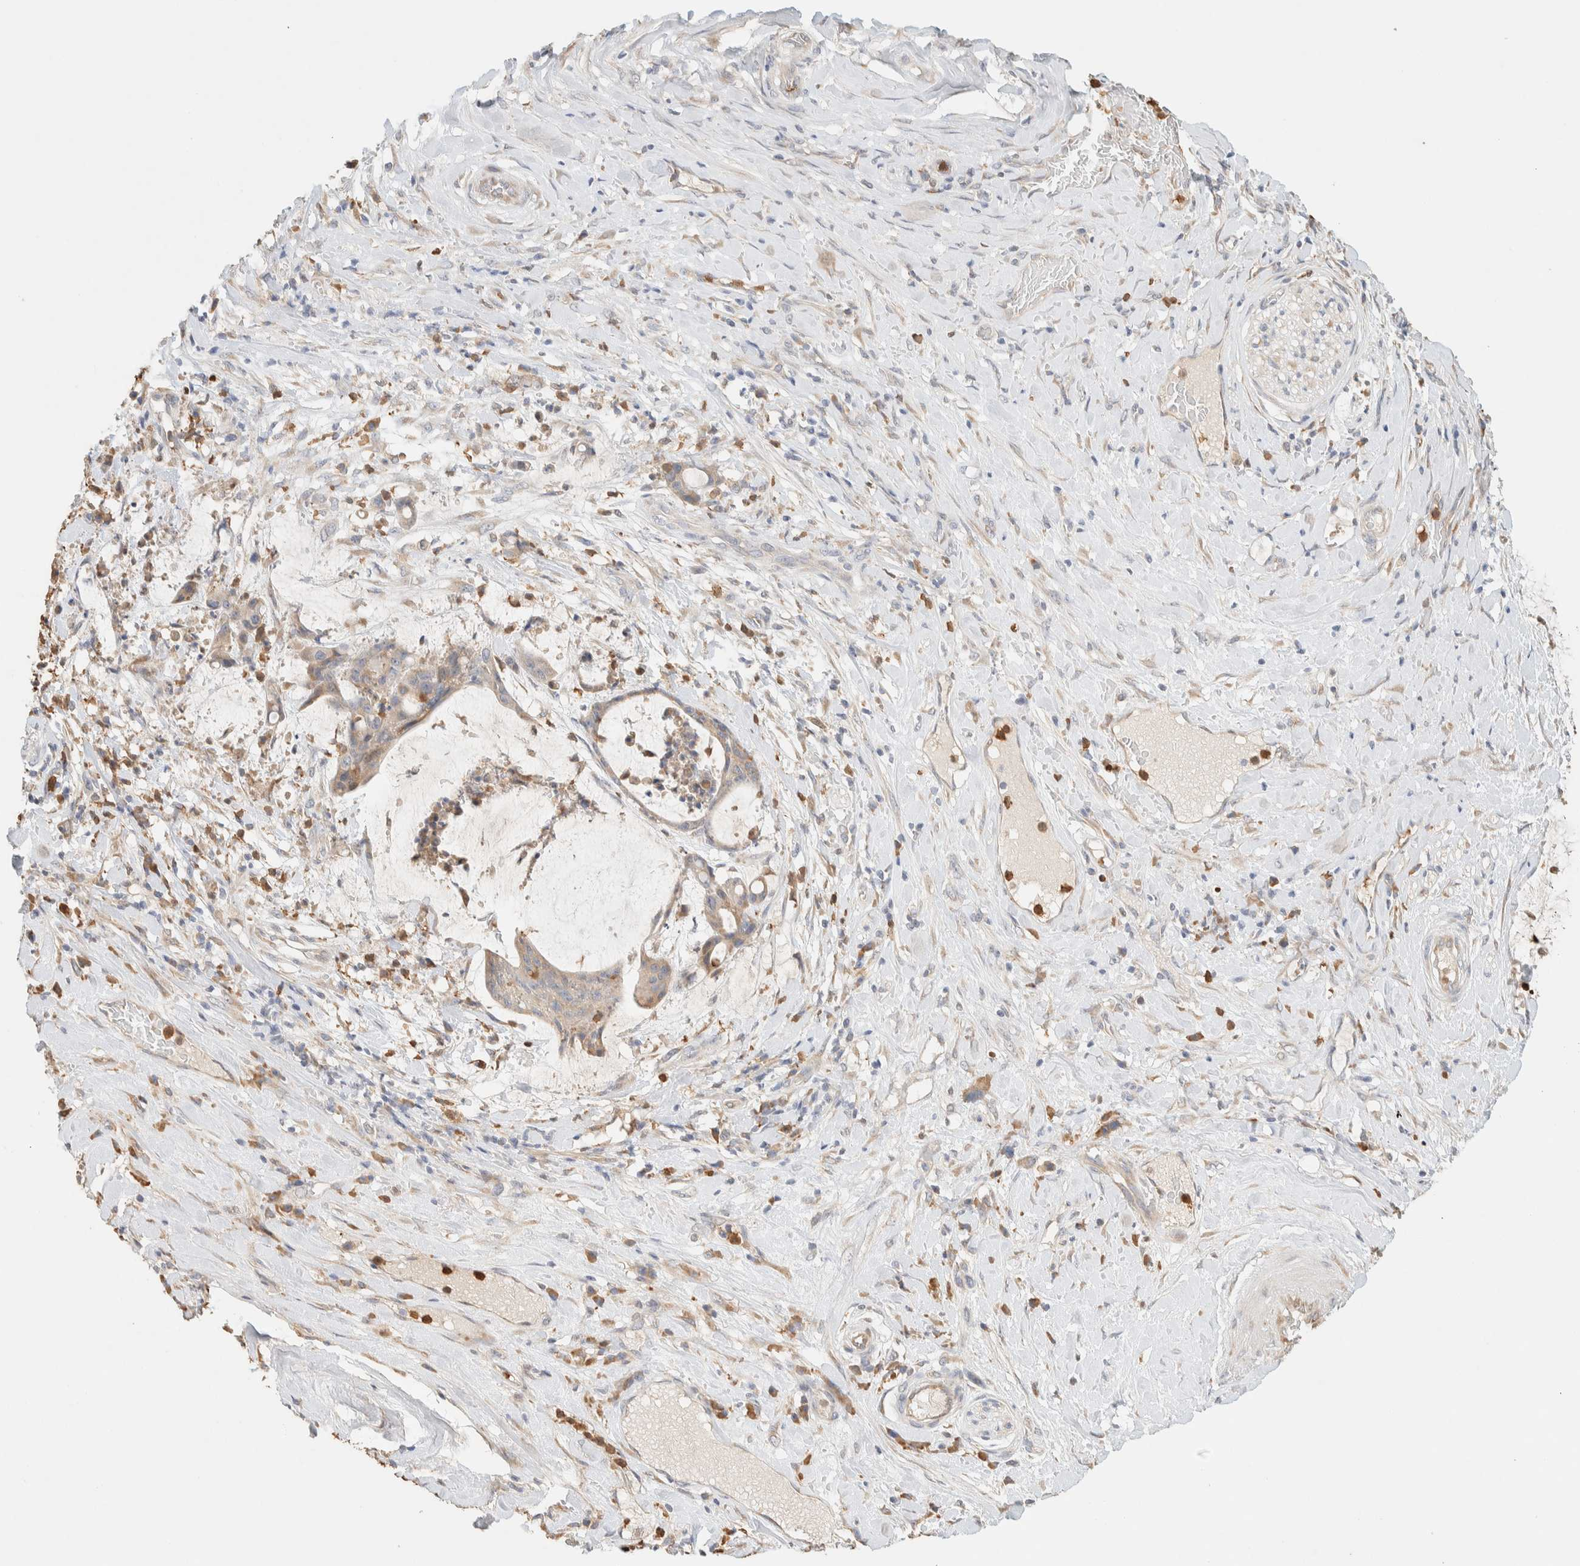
{"staining": {"intensity": "weak", "quantity": ">75%", "location": "cytoplasmic/membranous"}, "tissue": "liver cancer", "cell_type": "Tumor cells", "image_type": "cancer", "snomed": [{"axis": "morphology", "description": "Normal tissue, NOS"}, {"axis": "morphology", "description": "Cholangiocarcinoma"}, {"axis": "topography", "description": "Liver"}, {"axis": "topography", "description": "Peripheral nerve tissue"}], "caption": "Liver cholangiocarcinoma tissue exhibits weak cytoplasmic/membranous positivity in about >75% of tumor cells, visualized by immunohistochemistry.", "gene": "TTC3", "patient": {"sex": "female", "age": 73}}